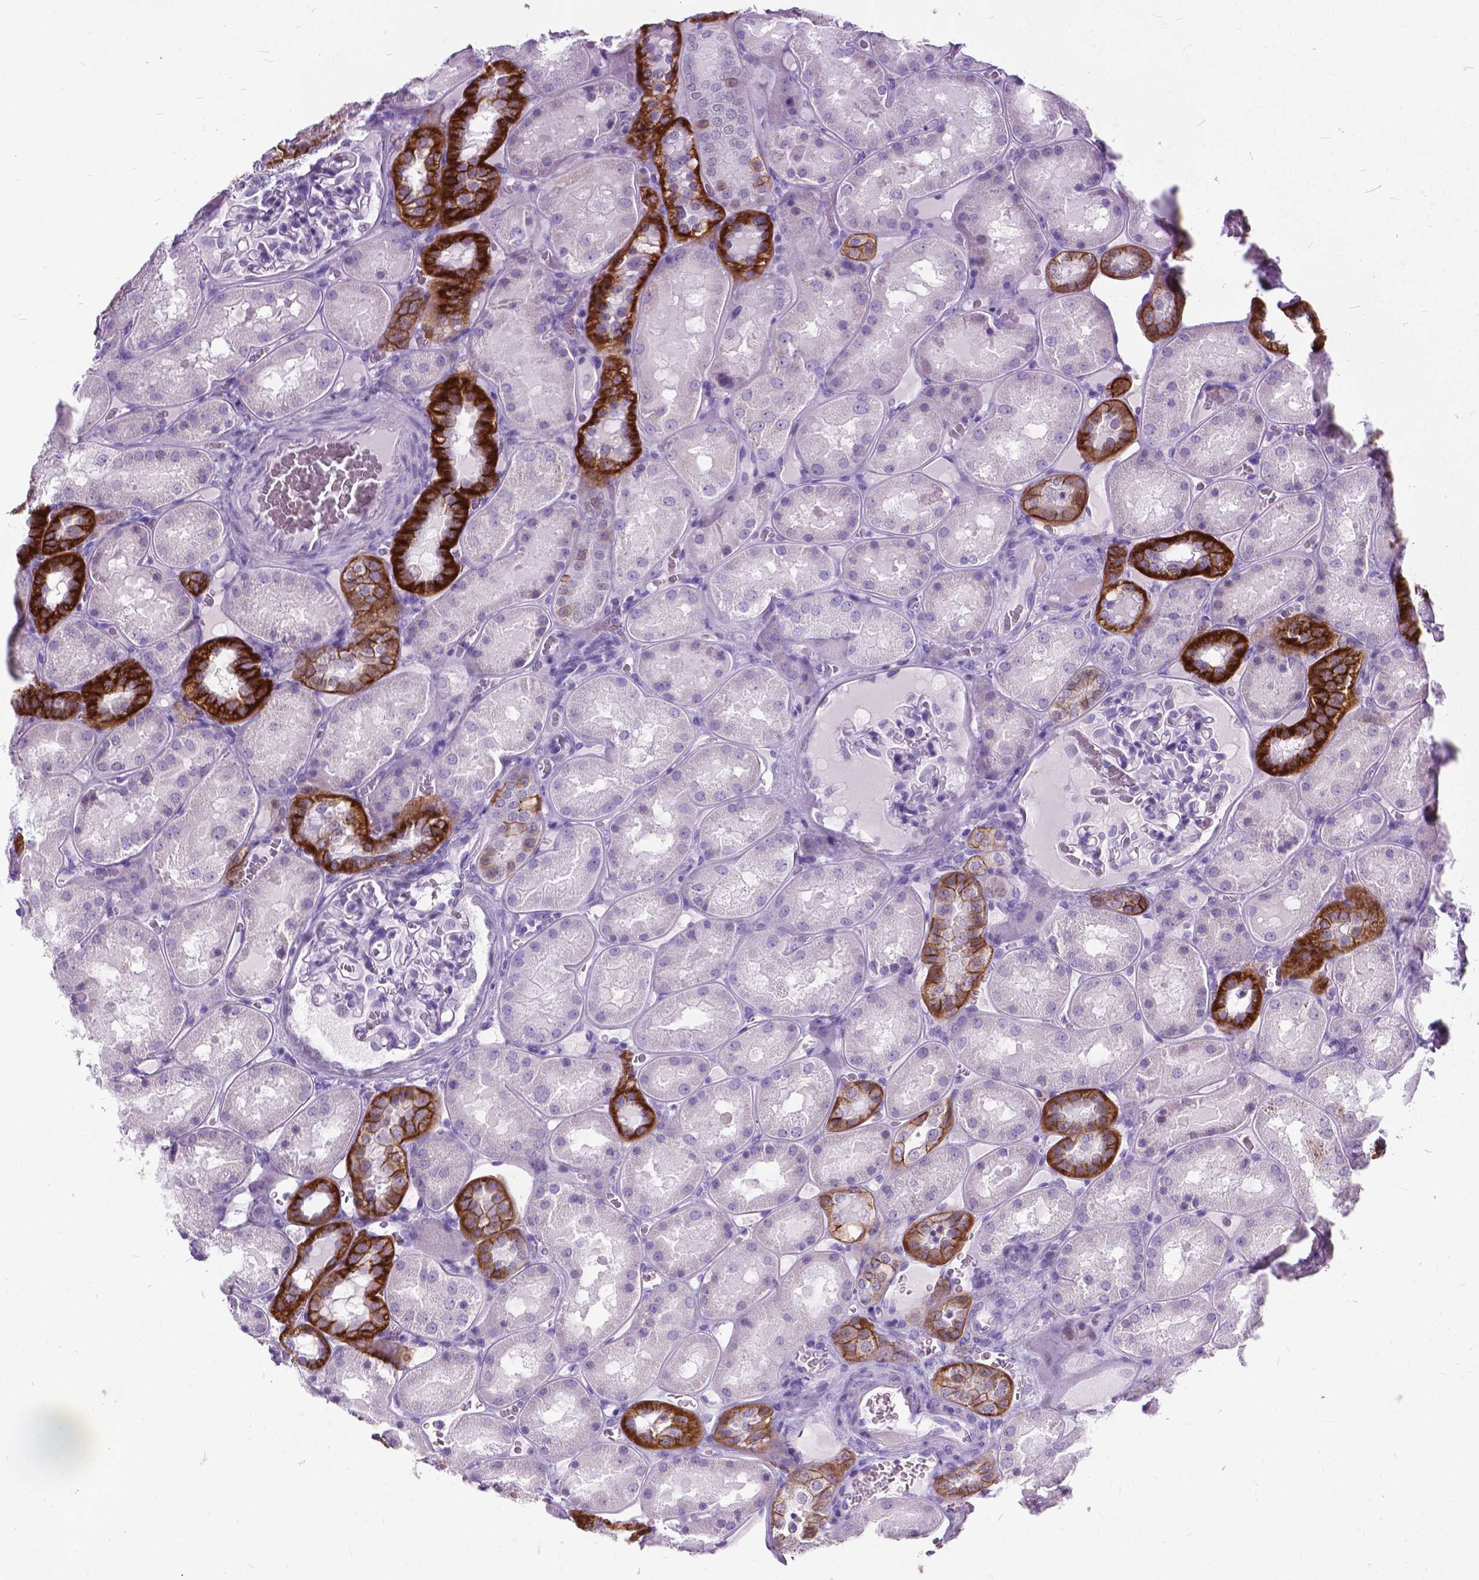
{"staining": {"intensity": "negative", "quantity": "none", "location": "none"}, "tissue": "kidney", "cell_type": "Cells in glomeruli", "image_type": "normal", "snomed": [{"axis": "morphology", "description": "Normal tissue, NOS"}, {"axis": "topography", "description": "Kidney"}], "caption": "Cells in glomeruli show no significant protein expression in benign kidney. (DAB (3,3'-diaminobenzidine) immunohistochemistry (IHC) visualized using brightfield microscopy, high magnification).", "gene": "BSND", "patient": {"sex": "male", "age": 73}}